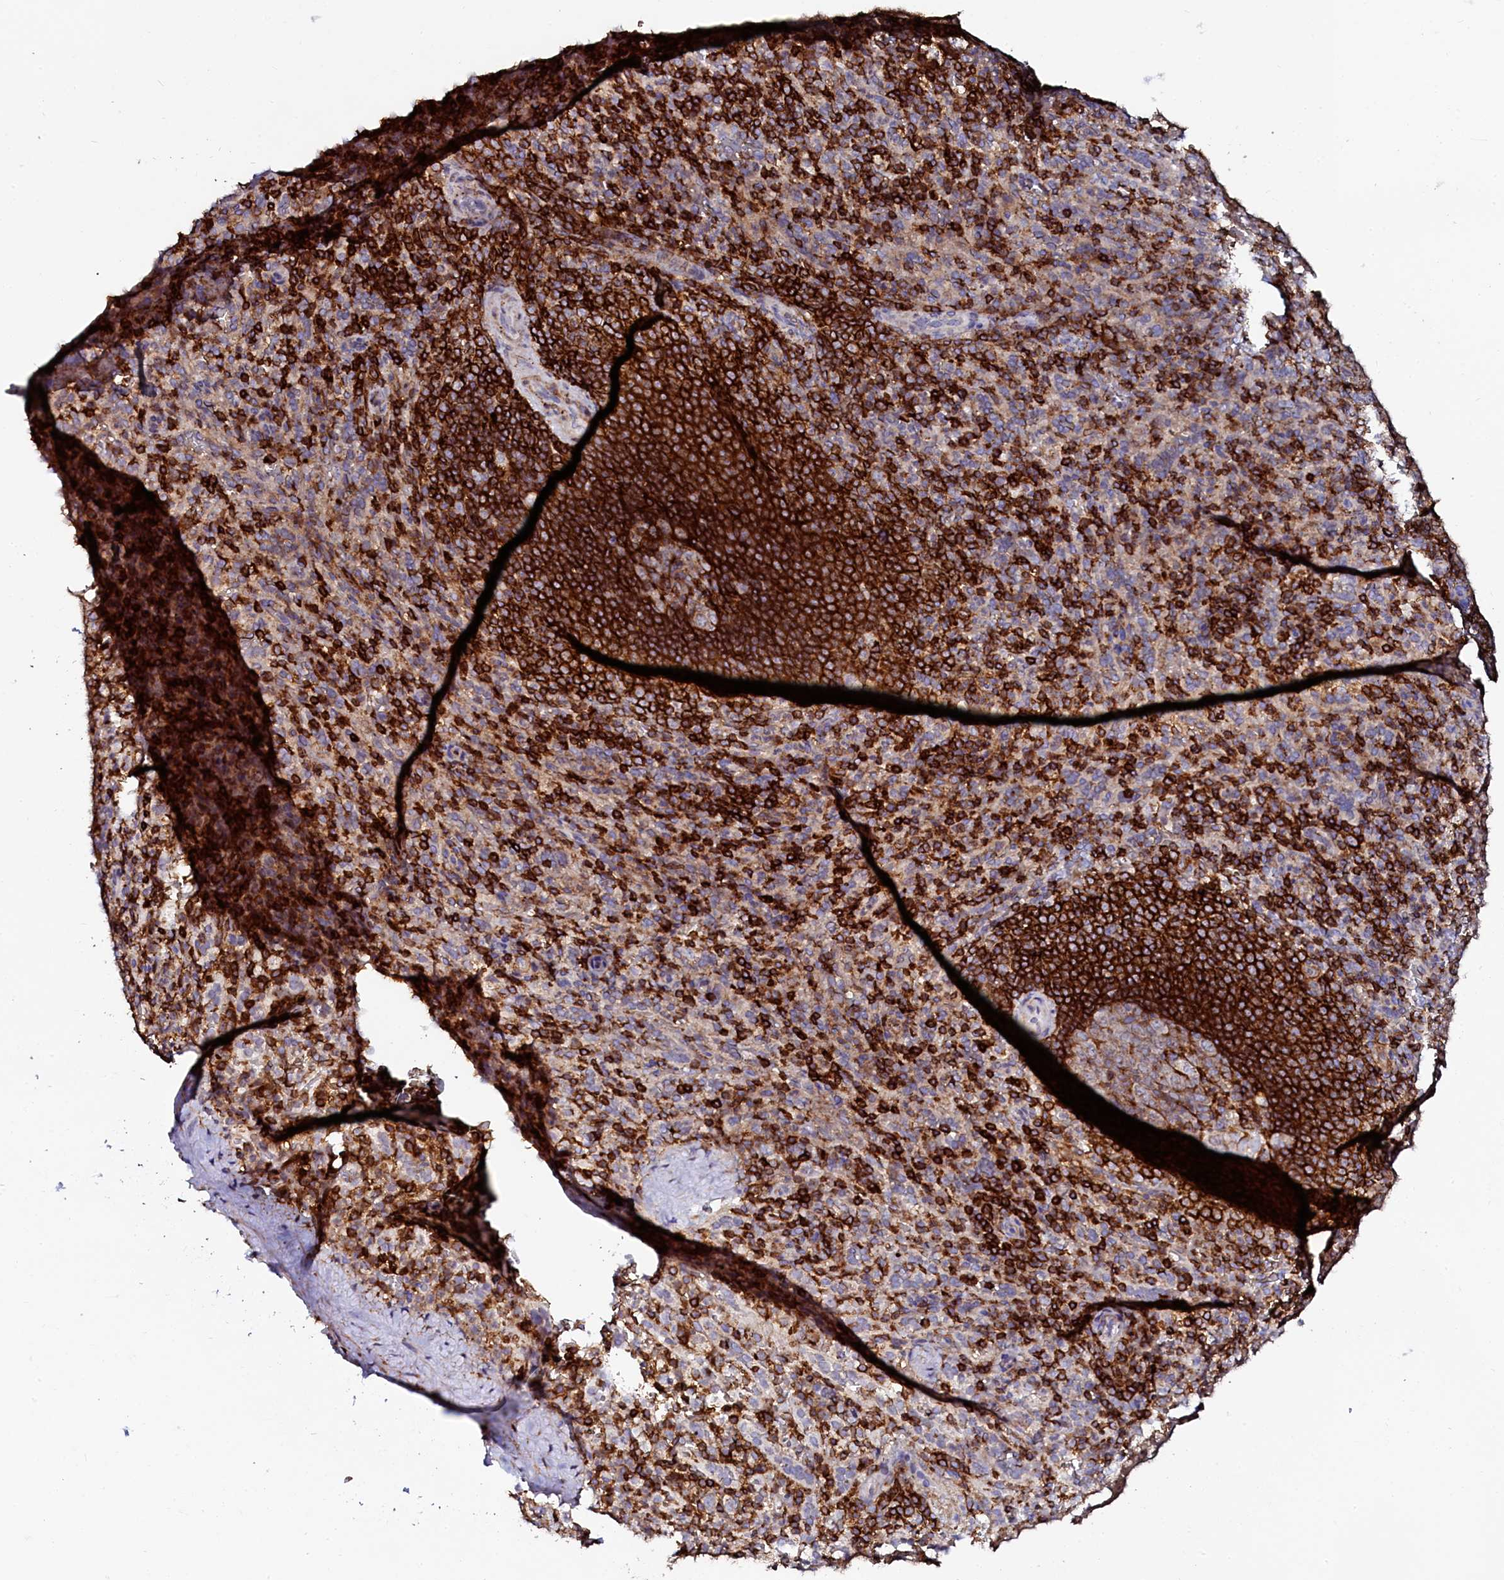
{"staining": {"intensity": "strong", "quantity": "<25%", "location": "cytoplasmic/membranous"}, "tissue": "spleen", "cell_type": "Cells in red pulp", "image_type": "normal", "snomed": [{"axis": "morphology", "description": "Normal tissue, NOS"}, {"axis": "topography", "description": "Spleen"}], "caption": "Brown immunohistochemical staining in benign human spleen exhibits strong cytoplasmic/membranous expression in about <25% of cells in red pulp. (Brightfield microscopy of DAB IHC at high magnification).", "gene": "AAAS", "patient": {"sex": "female", "age": 21}}